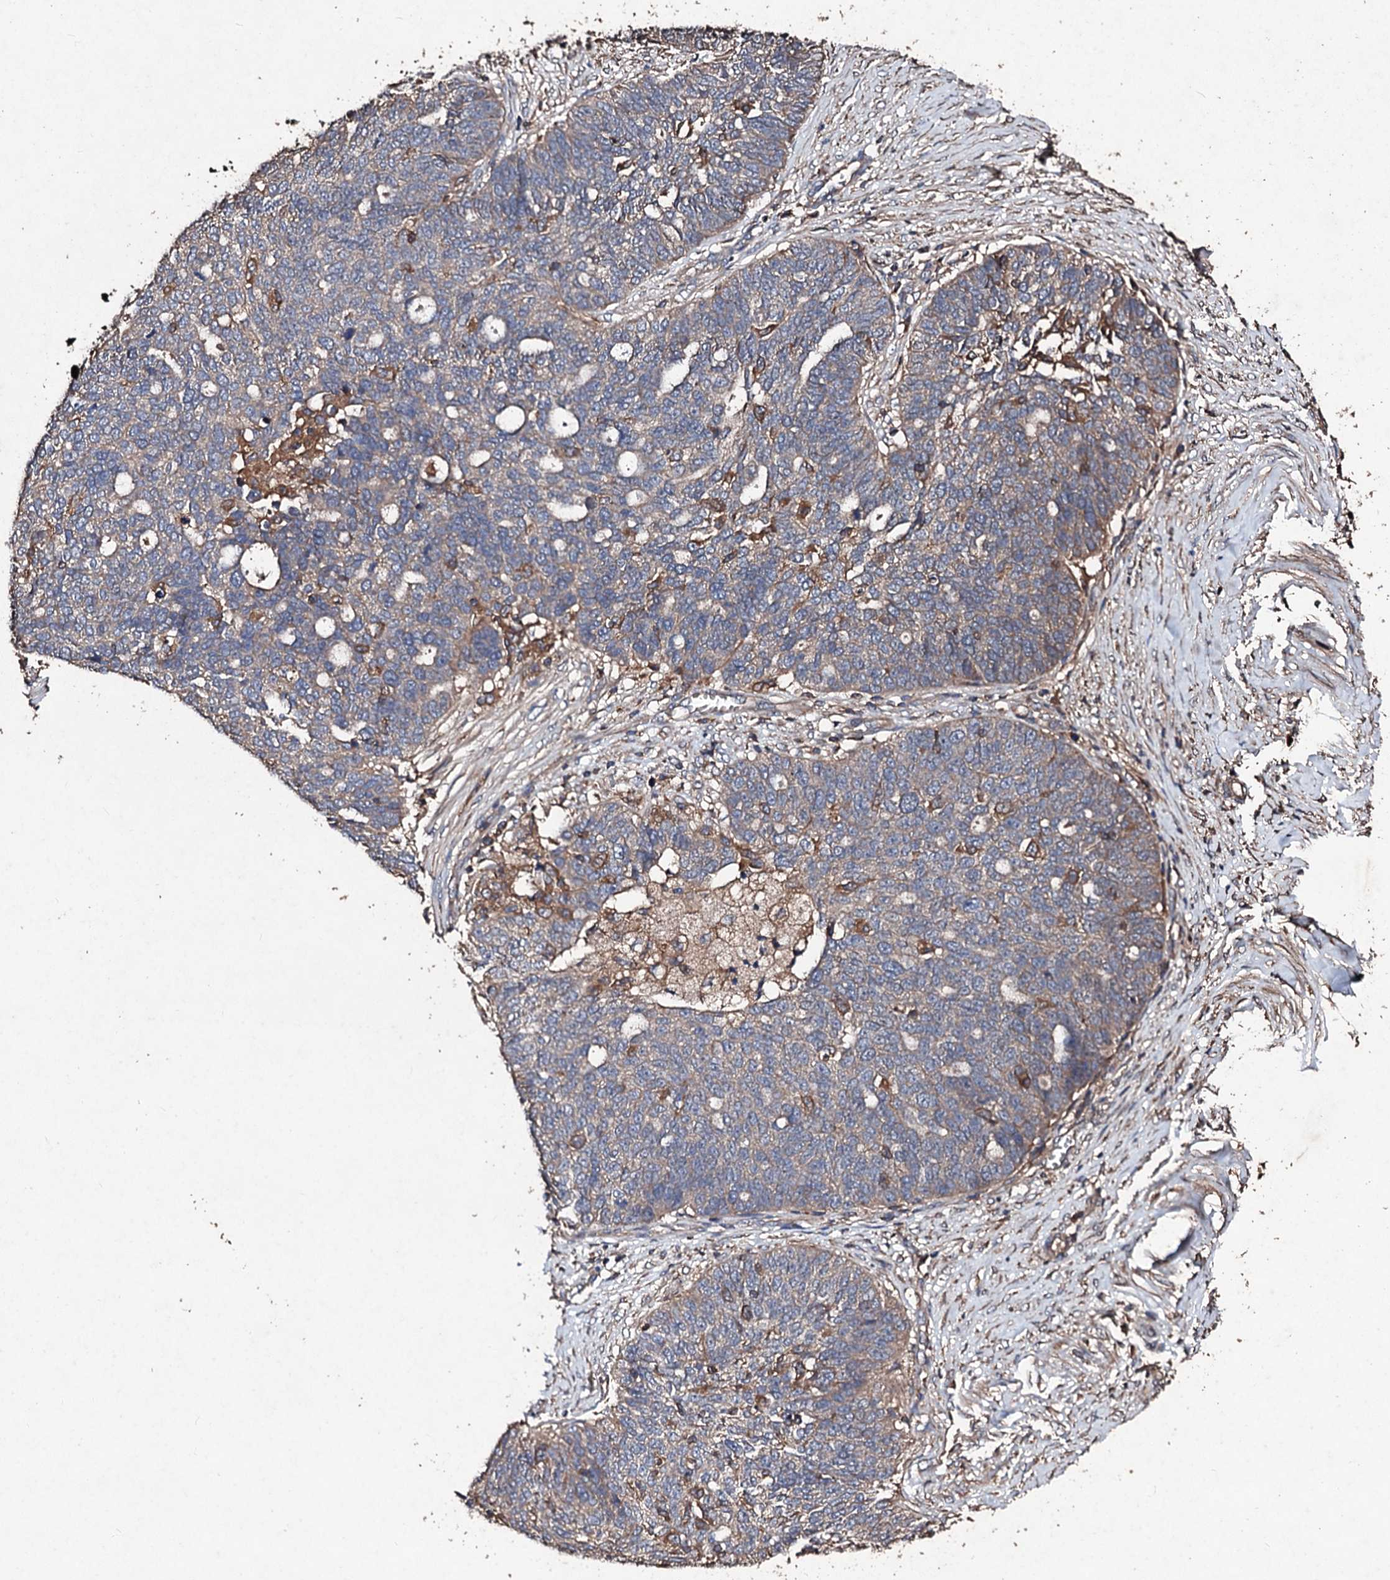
{"staining": {"intensity": "moderate", "quantity": "<25%", "location": "cytoplasmic/membranous"}, "tissue": "ovarian cancer", "cell_type": "Tumor cells", "image_type": "cancer", "snomed": [{"axis": "morphology", "description": "Cystadenocarcinoma, serous, NOS"}, {"axis": "topography", "description": "Ovary"}], "caption": "Human ovarian cancer stained with a brown dye demonstrates moderate cytoplasmic/membranous positive positivity in approximately <25% of tumor cells.", "gene": "KERA", "patient": {"sex": "female", "age": 59}}